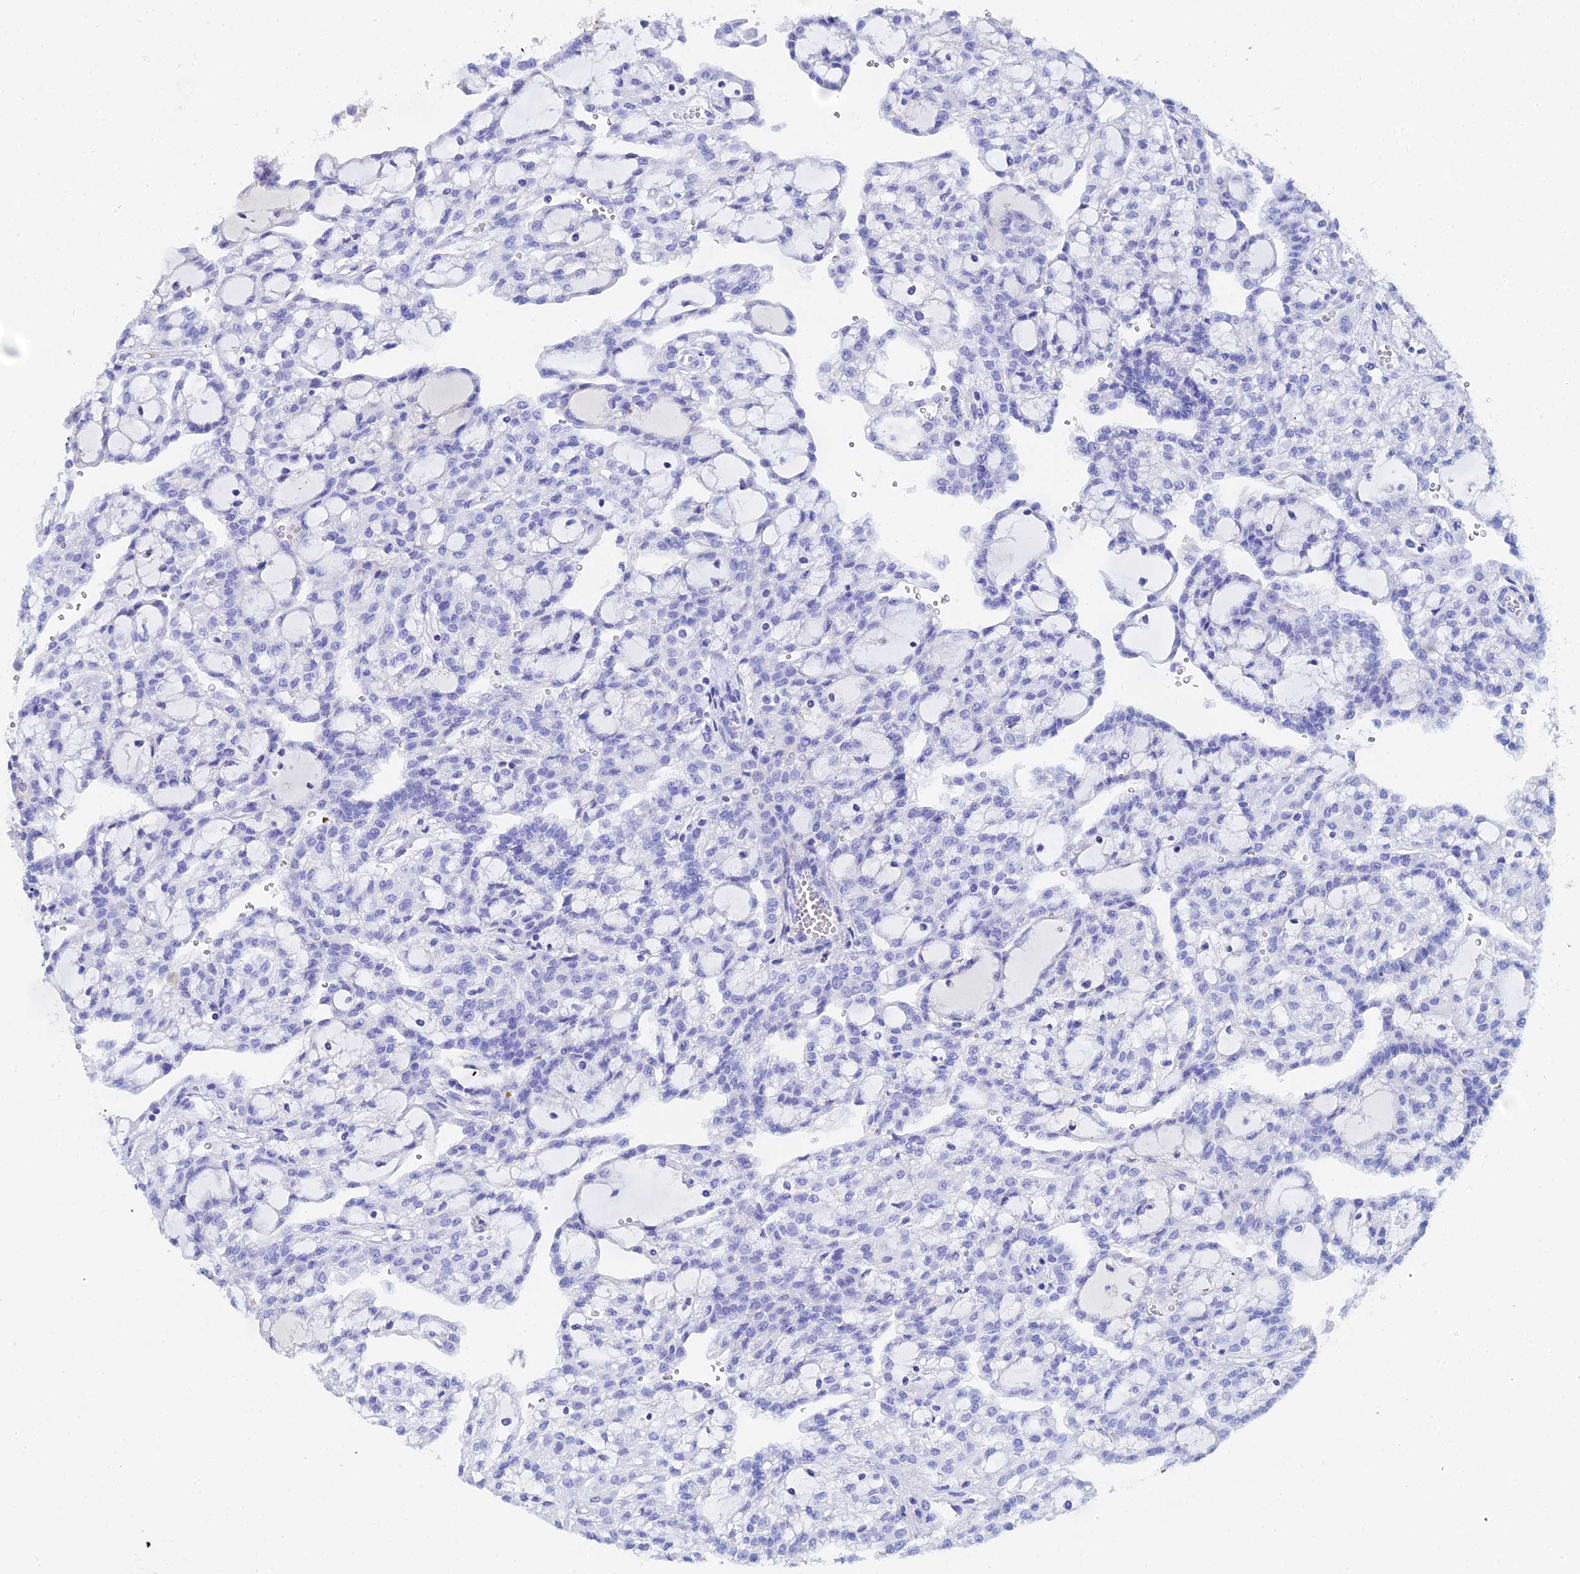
{"staining": {"intensity": "negative", "quantity": "none", "location": "none"}, "tissue": "renal cancer", "cell_type": "Tumor cells", "image_type": "cancer", "snomed": [{"axis": "morphology", "description": "Adenocarcinoma, NOS"}, {"axis": "topography", "description": "Kidney"}], "caption": "IHC photomicrograph of neoplastic tissue: human adenocarcinoma (renal) stained with DAB (3,3'-diaminobenzidine) shows no significant protein expression in tumor cells. (Immunohistochemistry (ihc), brightfield microscopy, high magnification).", "gene": "CELA3A", "patient": {"sex": "male", "age": 63}}